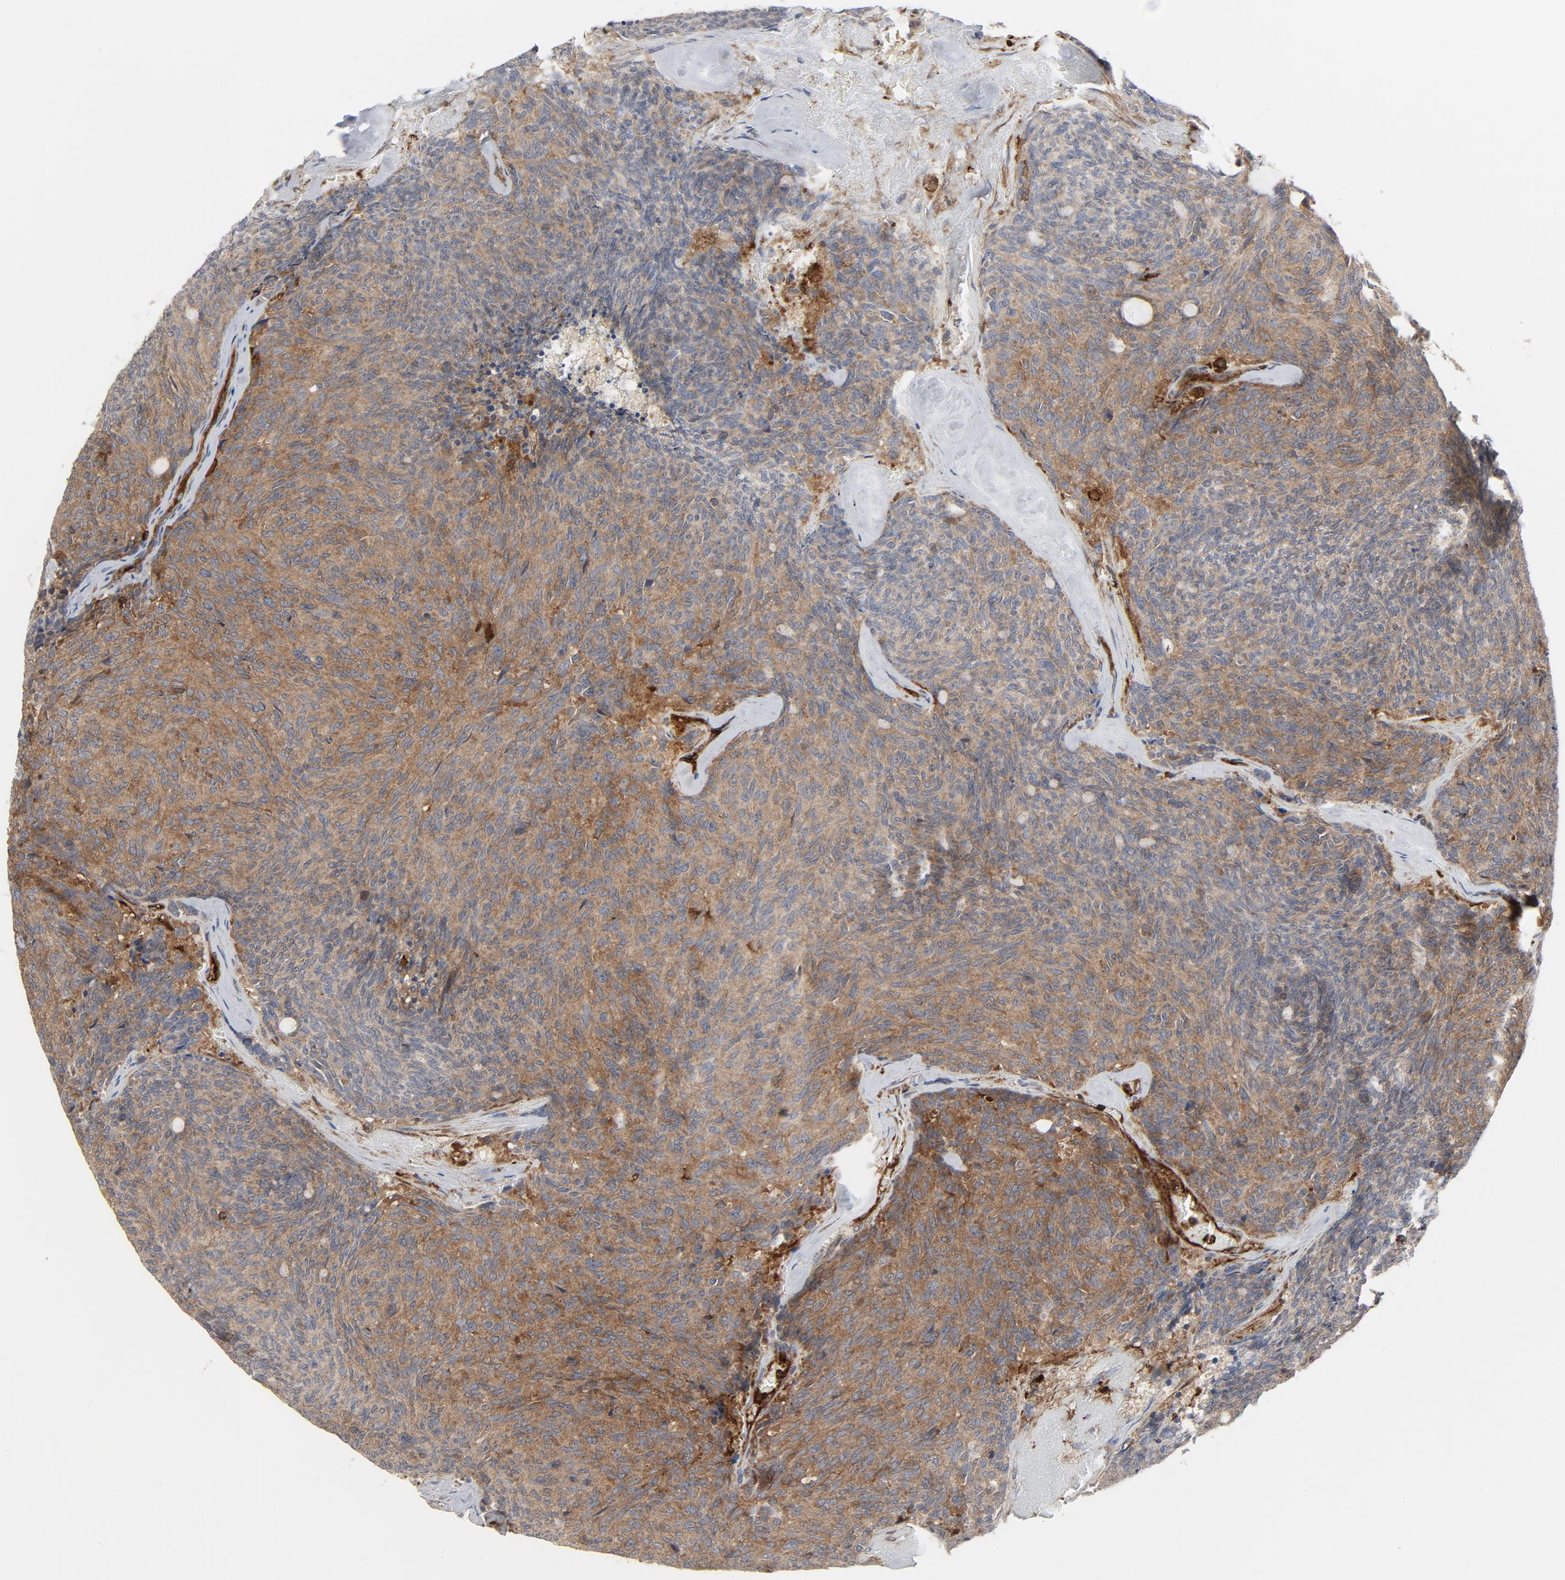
{"staining": {"intensity": "moderate", "quantity": ">75%", "location": "cytoplasmic/membranous"}, "tissue": "carcinoid", "cell_type": "Tumor cells", "image_type": "cancer", "snomed": [{"axis": "morphology", "description": "Carcinoid, malignant, NOS"}, {"axis": "topography", "description": "Pancreas"}], "caption": "Brown immunohistochemical staining in malignant carcinoid shows moderate cytoplasmic/membranous positivity in about >75% of tumor cells.", "gene": "YES1", "patient": {"sex": "female", "age": 54}}